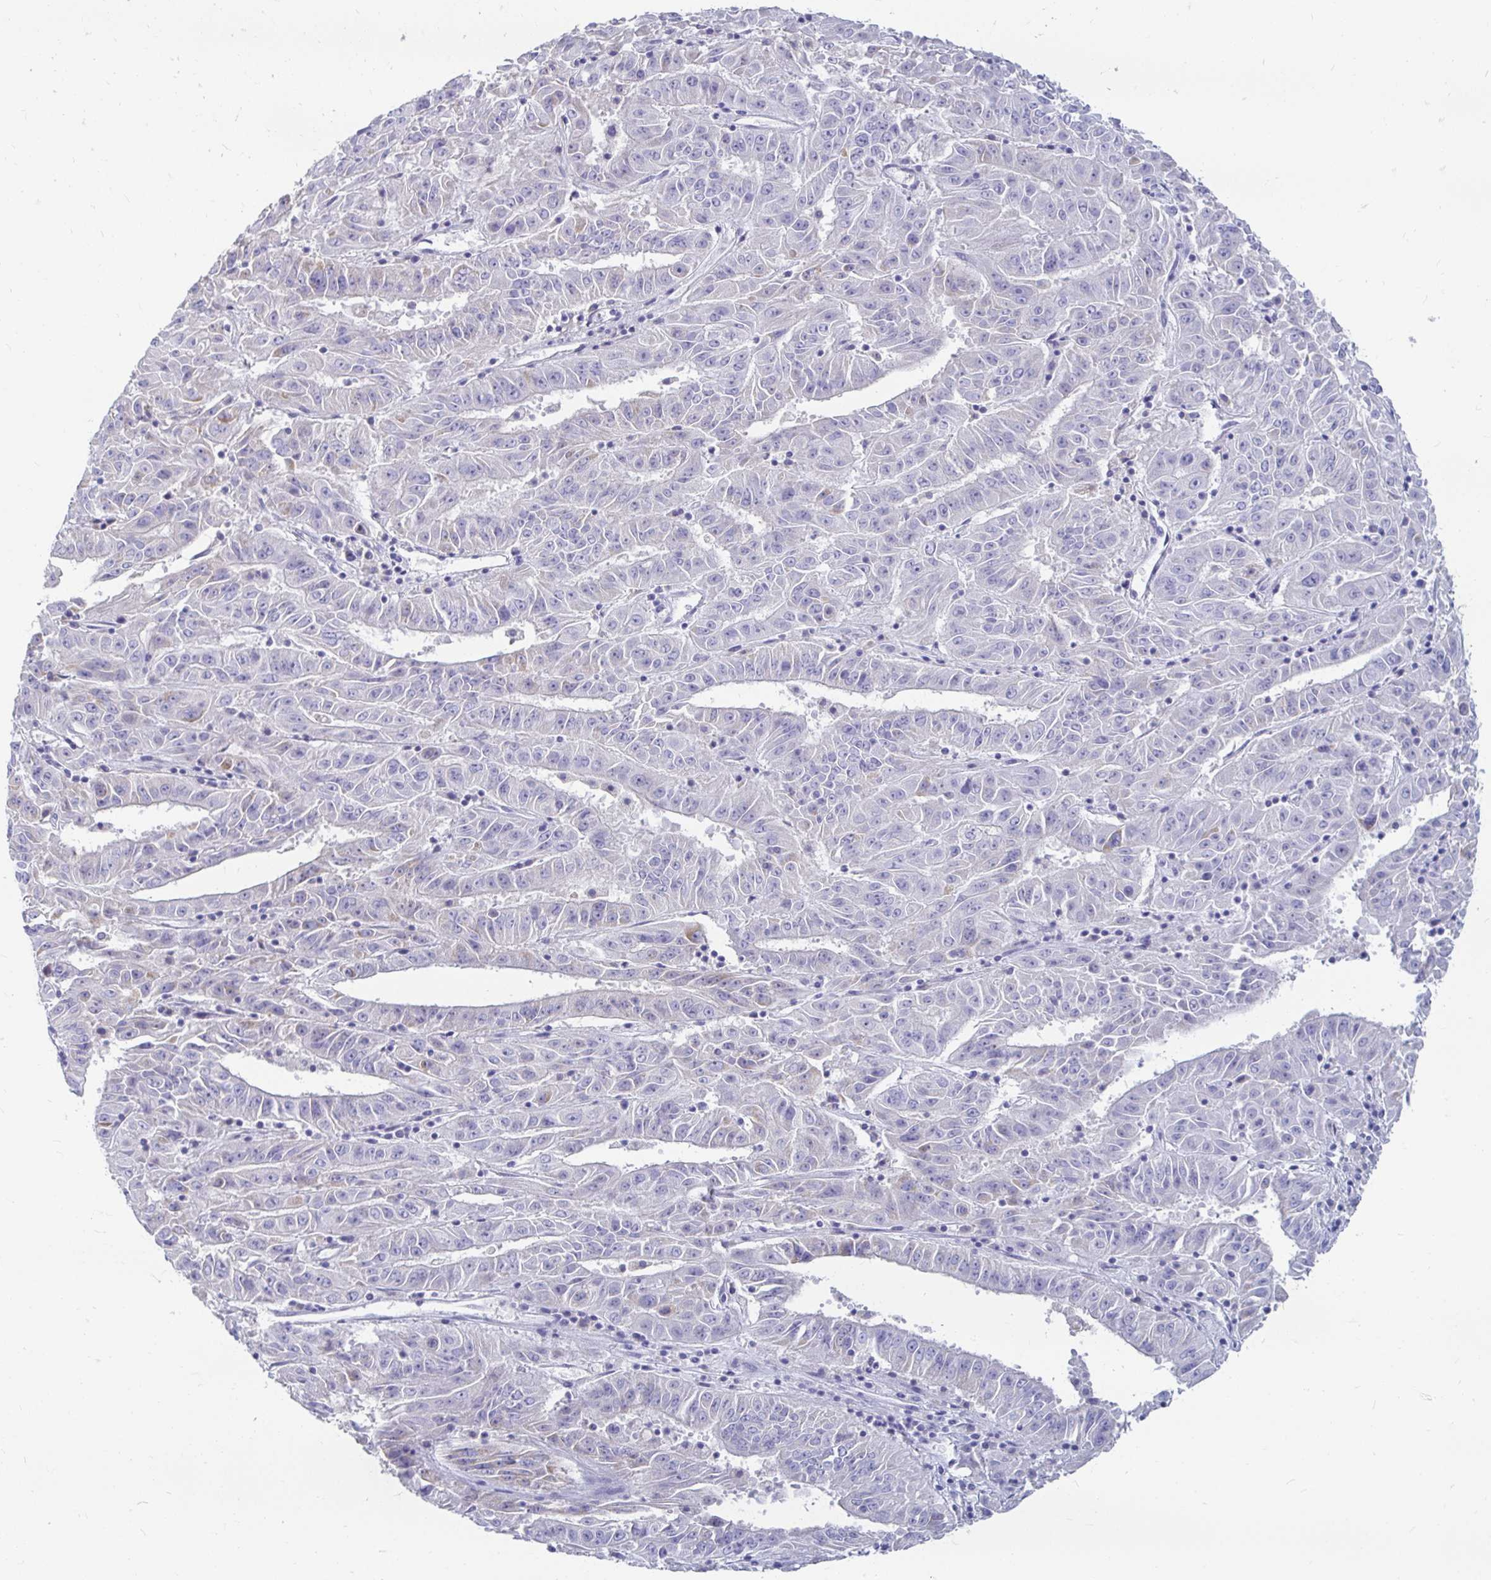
{"staining": {"intensity": "negative", "quantity": "none", "location": "none"}, "tissue": "pancreatic cancer", "cell_type": "Tumor cells", "image_type": "cancer", "snomed": [{"axis": "morphology", "description": "Adenocarcinoma, NOS"}, {"axis": "topography", "description": "Pancreas"}], "caption": "Human pancreatic cancer stained for a protein using immunohistochemistry reveals no positivity in tumor cells.", "gene": "PEG10", "patient": {"sex": "male", "age": 63}}